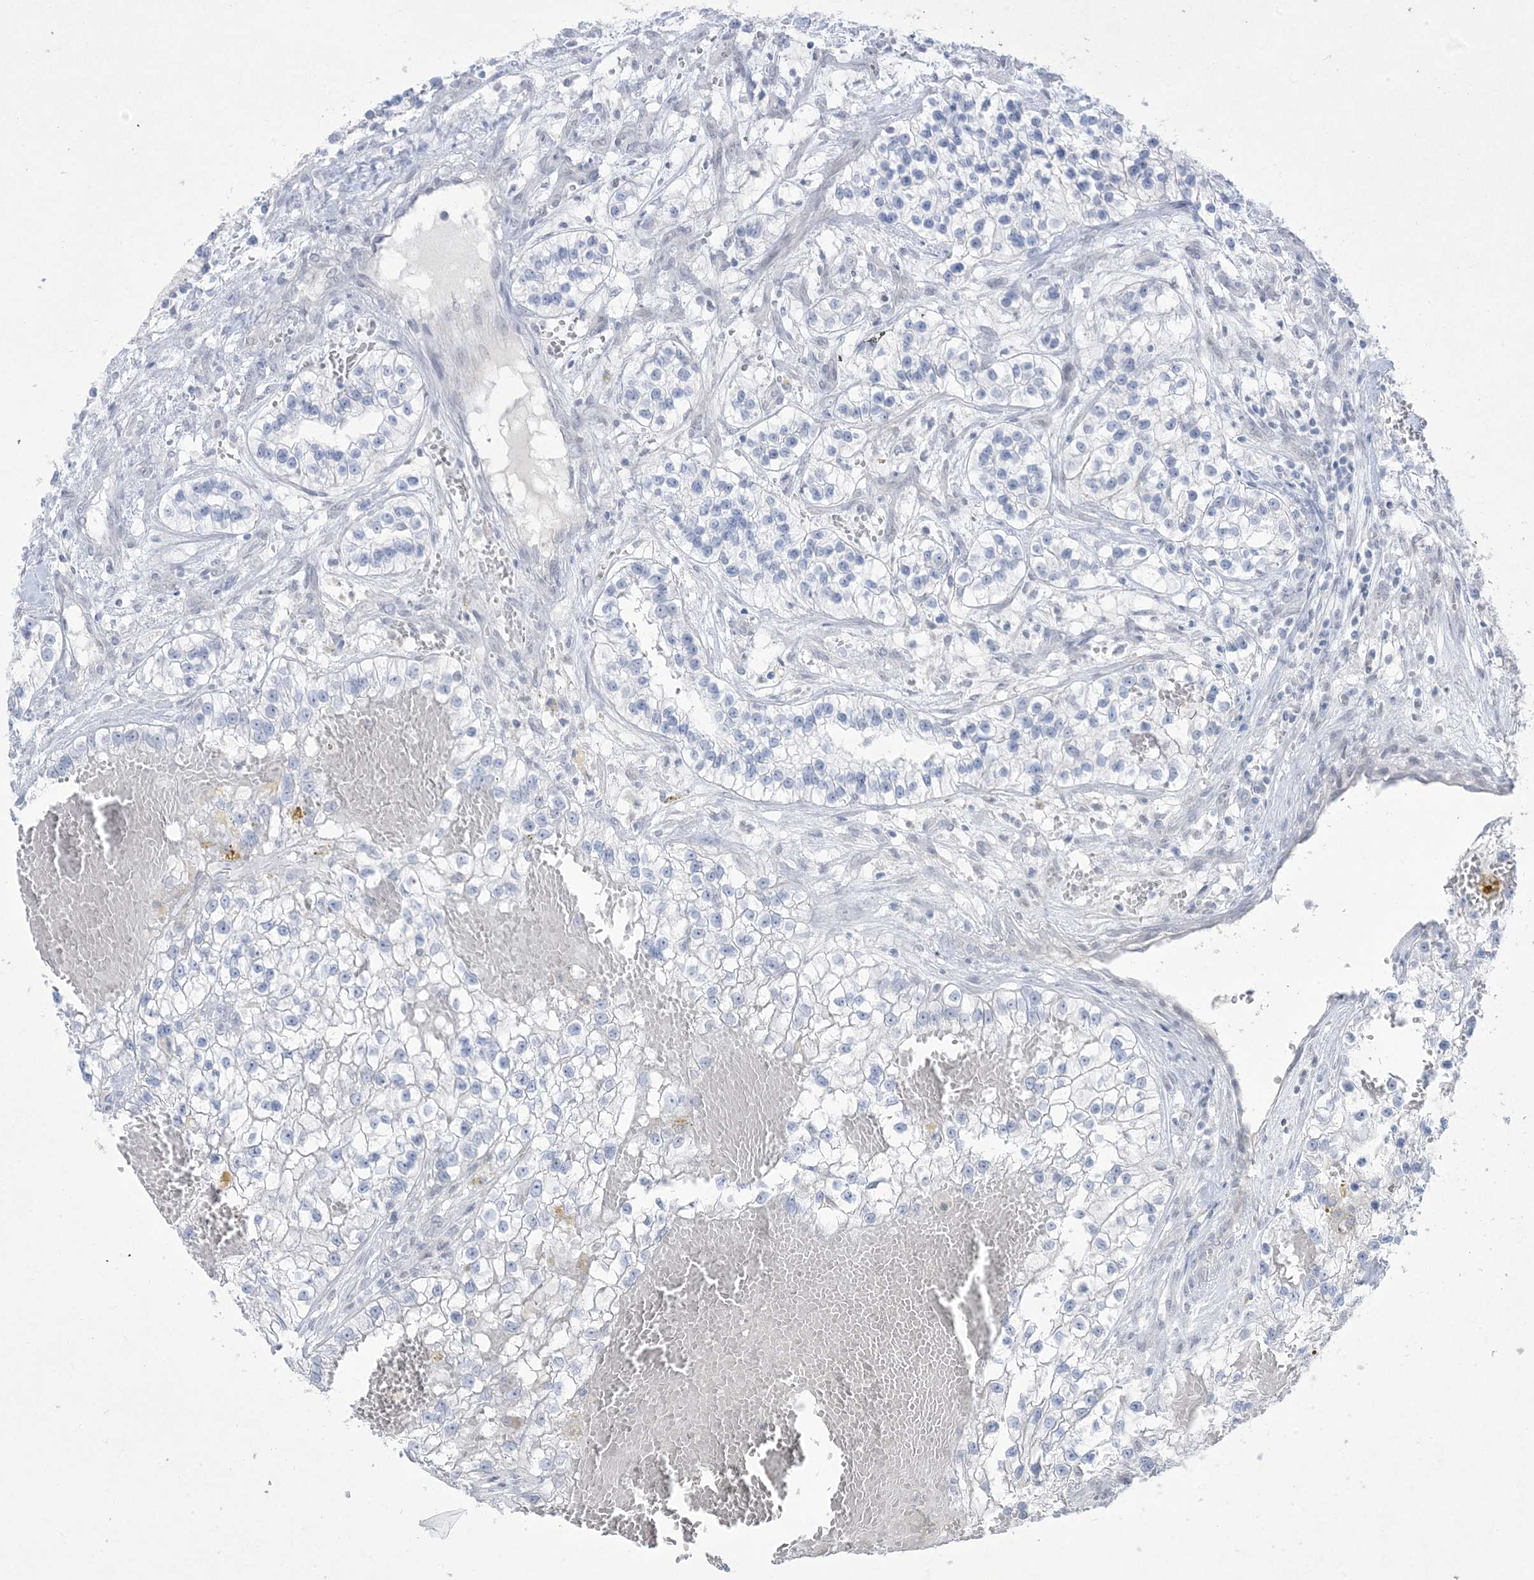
{"staining": {"intensity": "negative", "quantity": "none", "location": "none"}, "tissue": "renal cancer", "cell_type": "Tumor cells", "image_type": "cancer", "snomed": [{"axis": "morphology", "description": "Adenocarcinoma, NOS"}, {"axis": "topography", "description": "Kidney"}], "caption": "A high-resolution photomicrograph shows immunohistochemistry (IHC) staining of renal cancer, which reveals no significant staining in tumor cells.", "gene": "HOMEZ", "patient": {"sex": "female", "age": 57}}